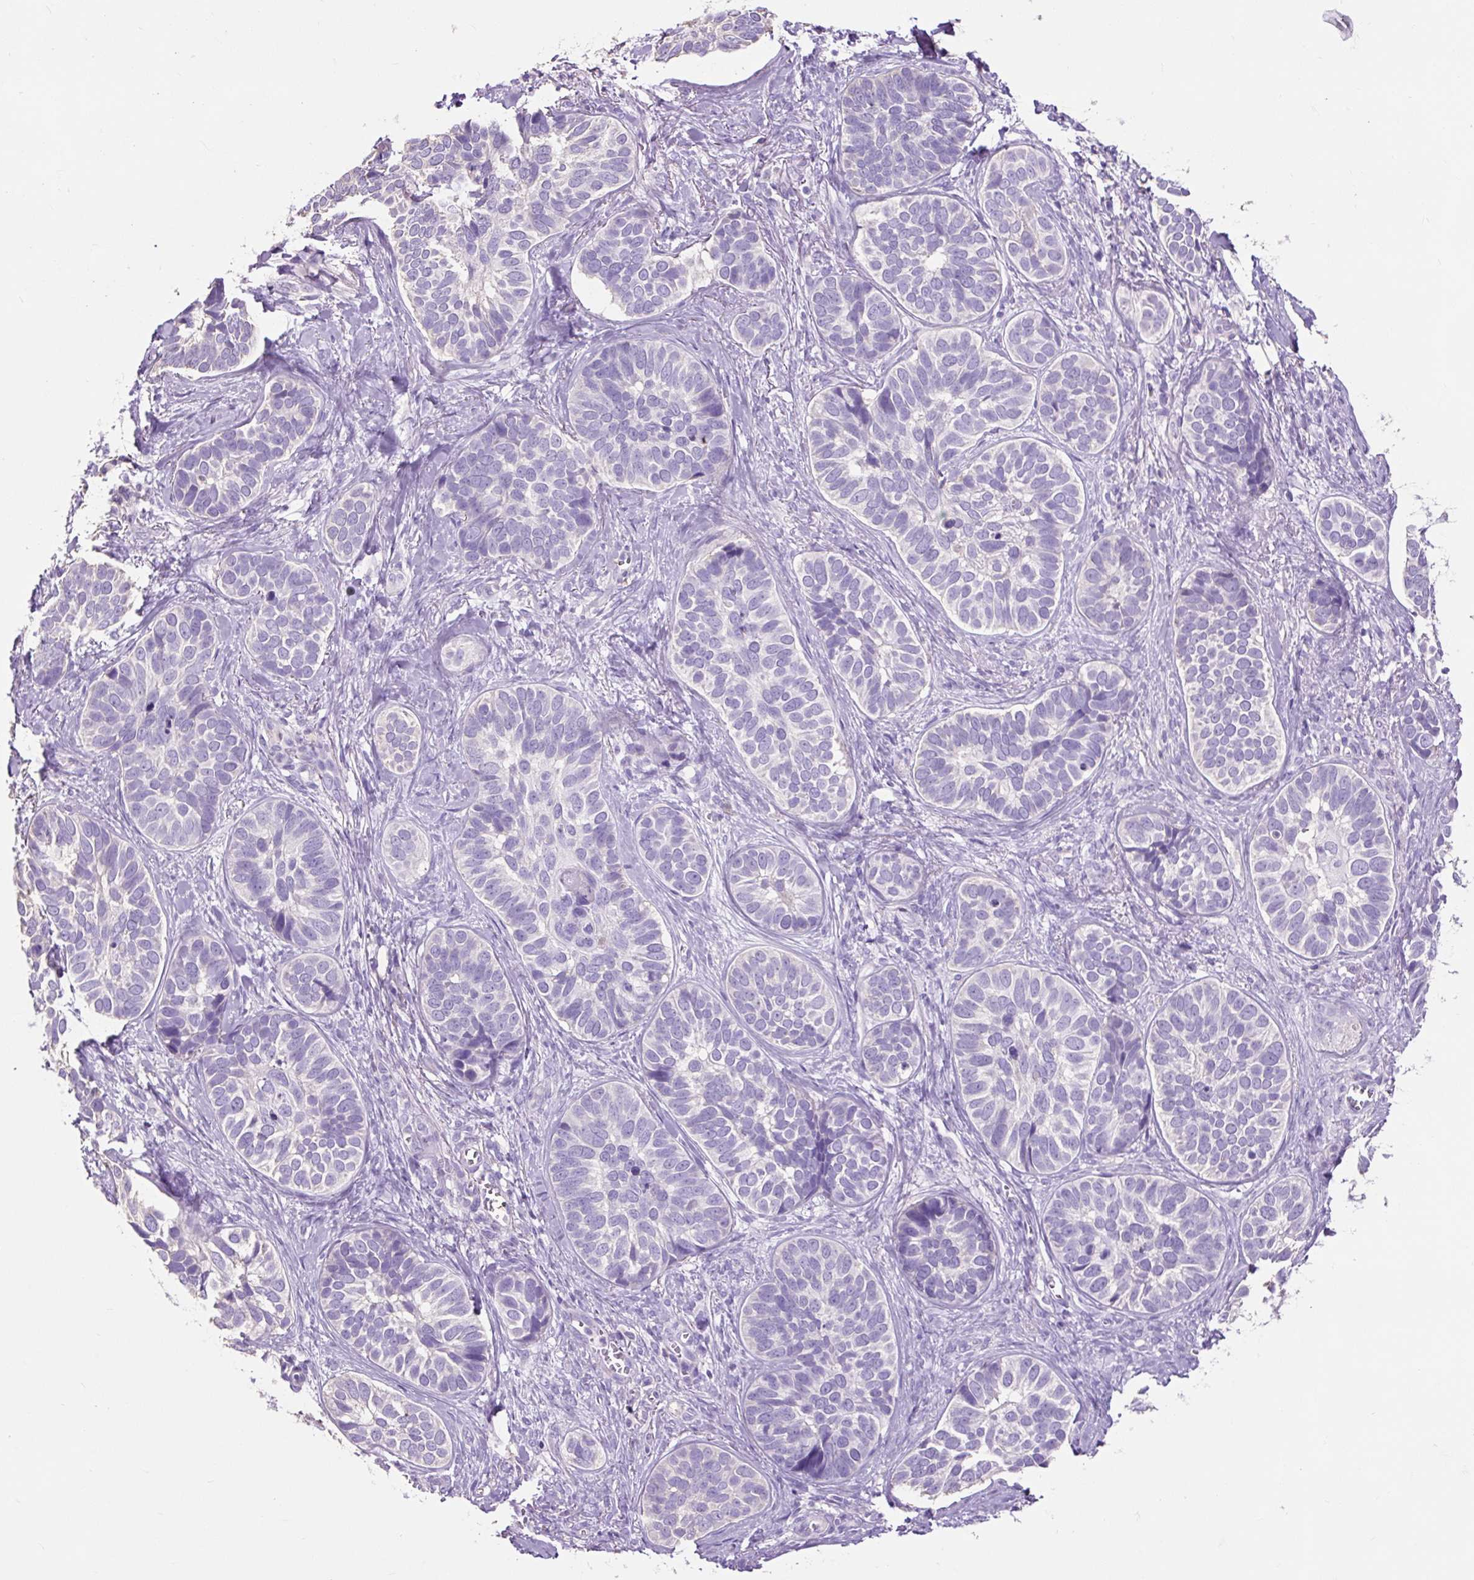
{"staining": {"intensity": "negative", "quantity": "none", "location": "none"}, "tissue": "skin cancer", "cell_type": "Tumor cells", "image_type": "cancer", "snomed": [{"axis": "morphology", "description": "Basal cell carcinoma"}, {"axis": "topography", "description": "Skin"}], "caption": "This is an immunohistochemistry histopathology image of human skin basal cell carcinoma. There is no expression in tumor cells.", "gene": "OR10A7", "patient": {"sex": "male", "age": 62}}